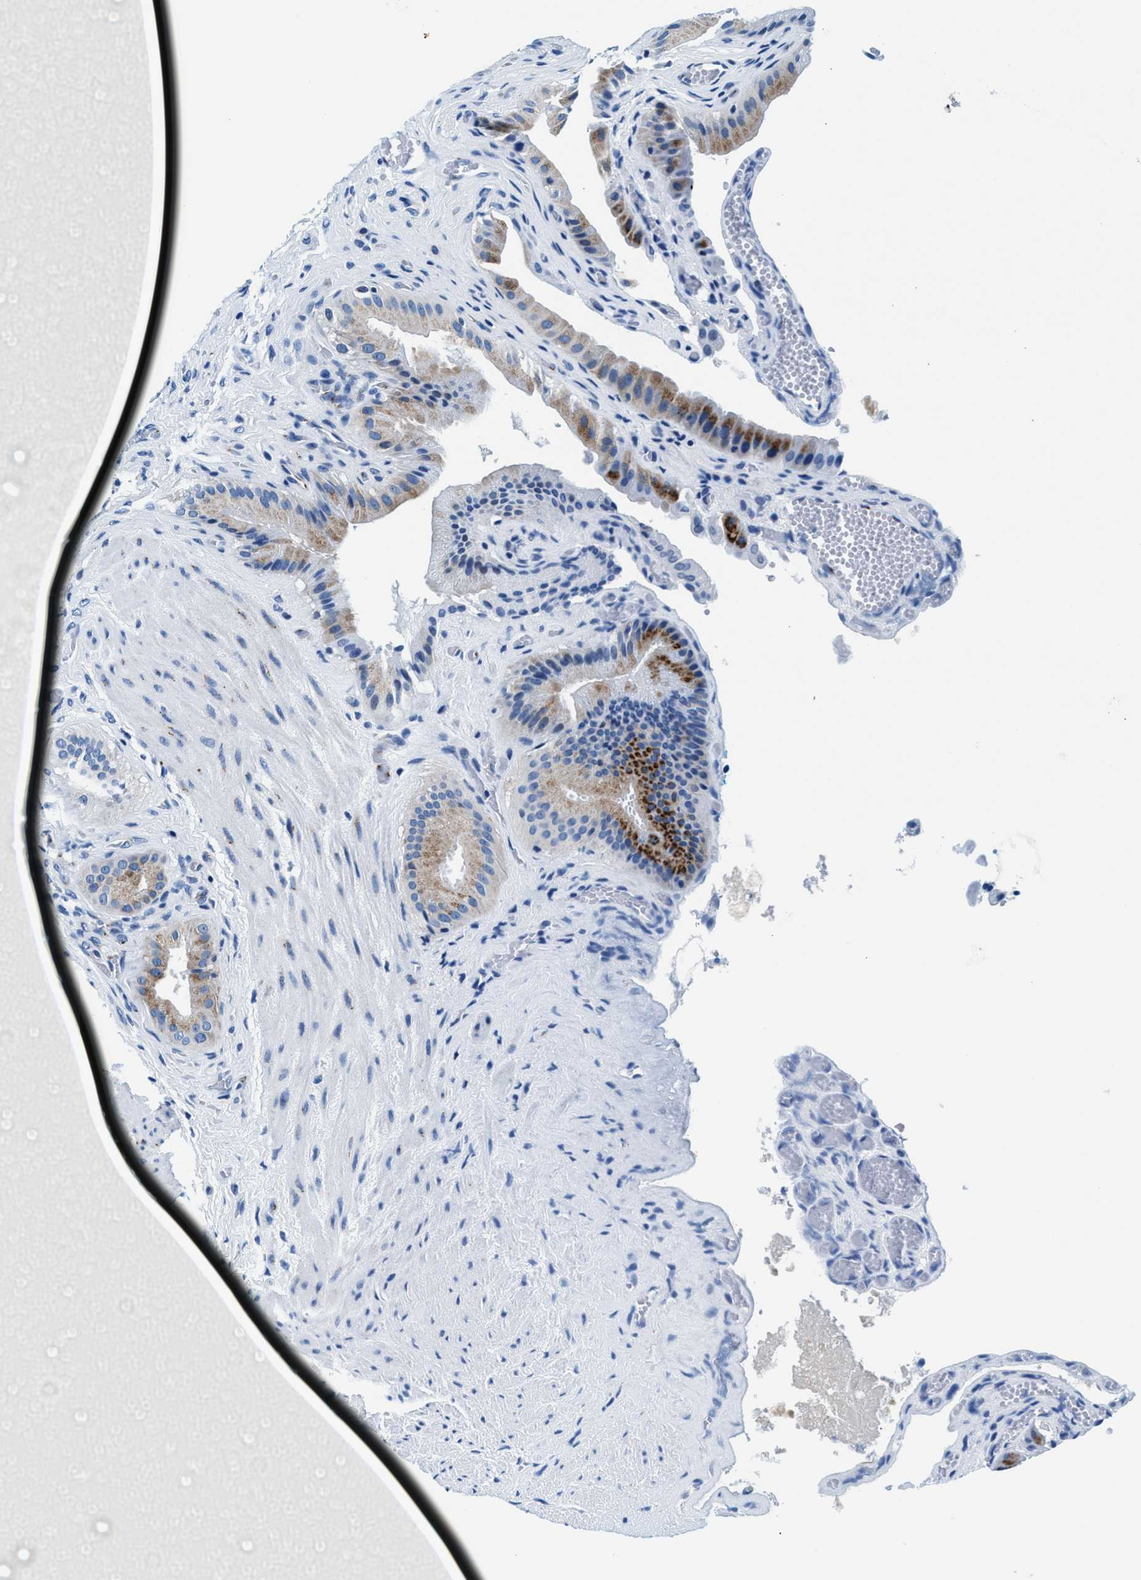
{"staining": {"intensity": "moderate", "quantity": "<25%", "location": "cytoplasmic/membranous"}, "tissue": "gallbladder", "cell_type": "Glandular cells", "image_type": "normal", "snomed": [{"axis": "morphology", "description": "Normal tissue, NOS"}, {"axis": "topography", "description": "Gallbladder"}], "caption": "DAB immunohistochemical staining of normal human gallbladder reveals moderate cytoplasmic/membranous protein staining in about <25% of glandular cells.", "gene": "VPS53", "patient": {"sex": "male", "age": 49}}